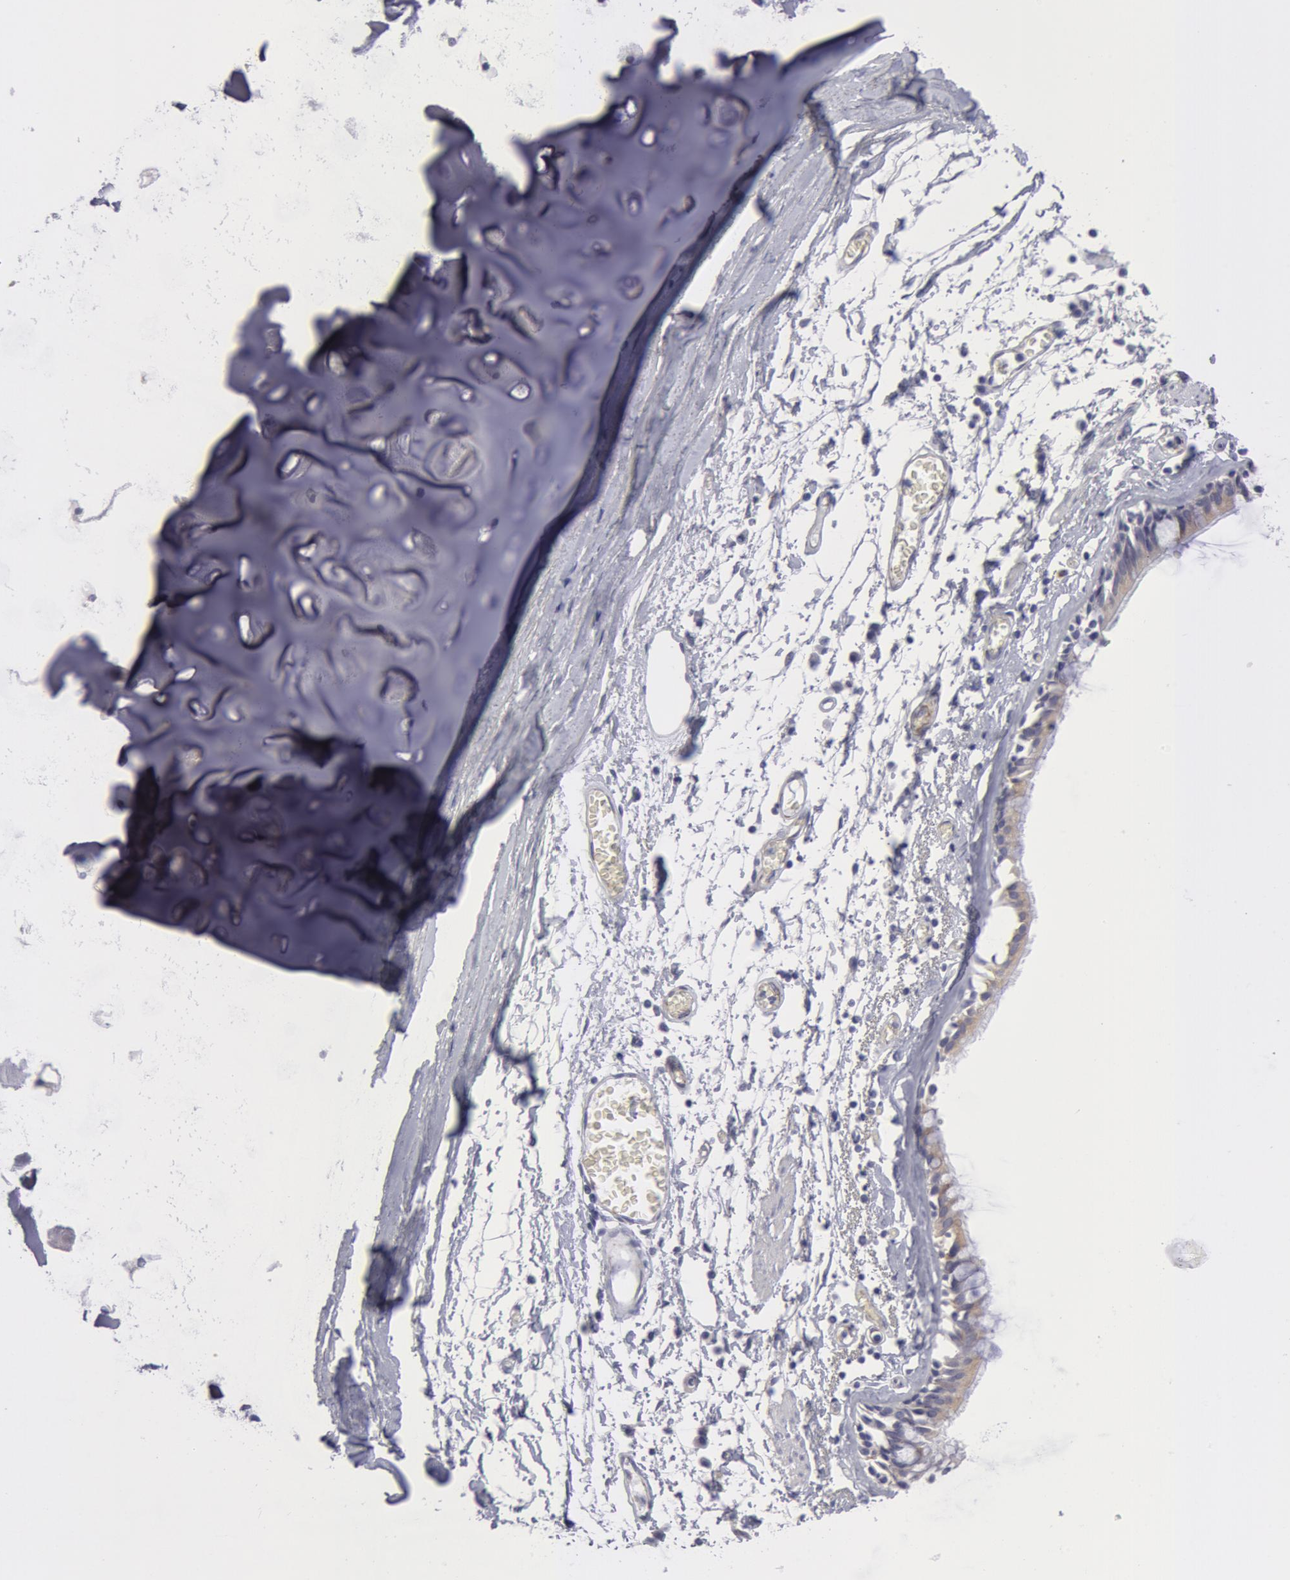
{"staining": {"intensity": "negative", "quantity": "none", "location": "none"}, "tissue": "bronchus", "cell_type": "Respiratory epithelial cells", "image_type": "normal", "snomed": [{"axis": "morphology", "description": "Normal tissue, NOS"}, {"axis": "topography", "description": "Bronchus"}, {"axis": "topography", "description": "Lung"}], "caption": "Photomicrograph shows no protein staining in respiratory epithelial cells of unremarkable bronchus.", "gene": "SMC1B", "patient": {"sex": "female", "age": 56}}